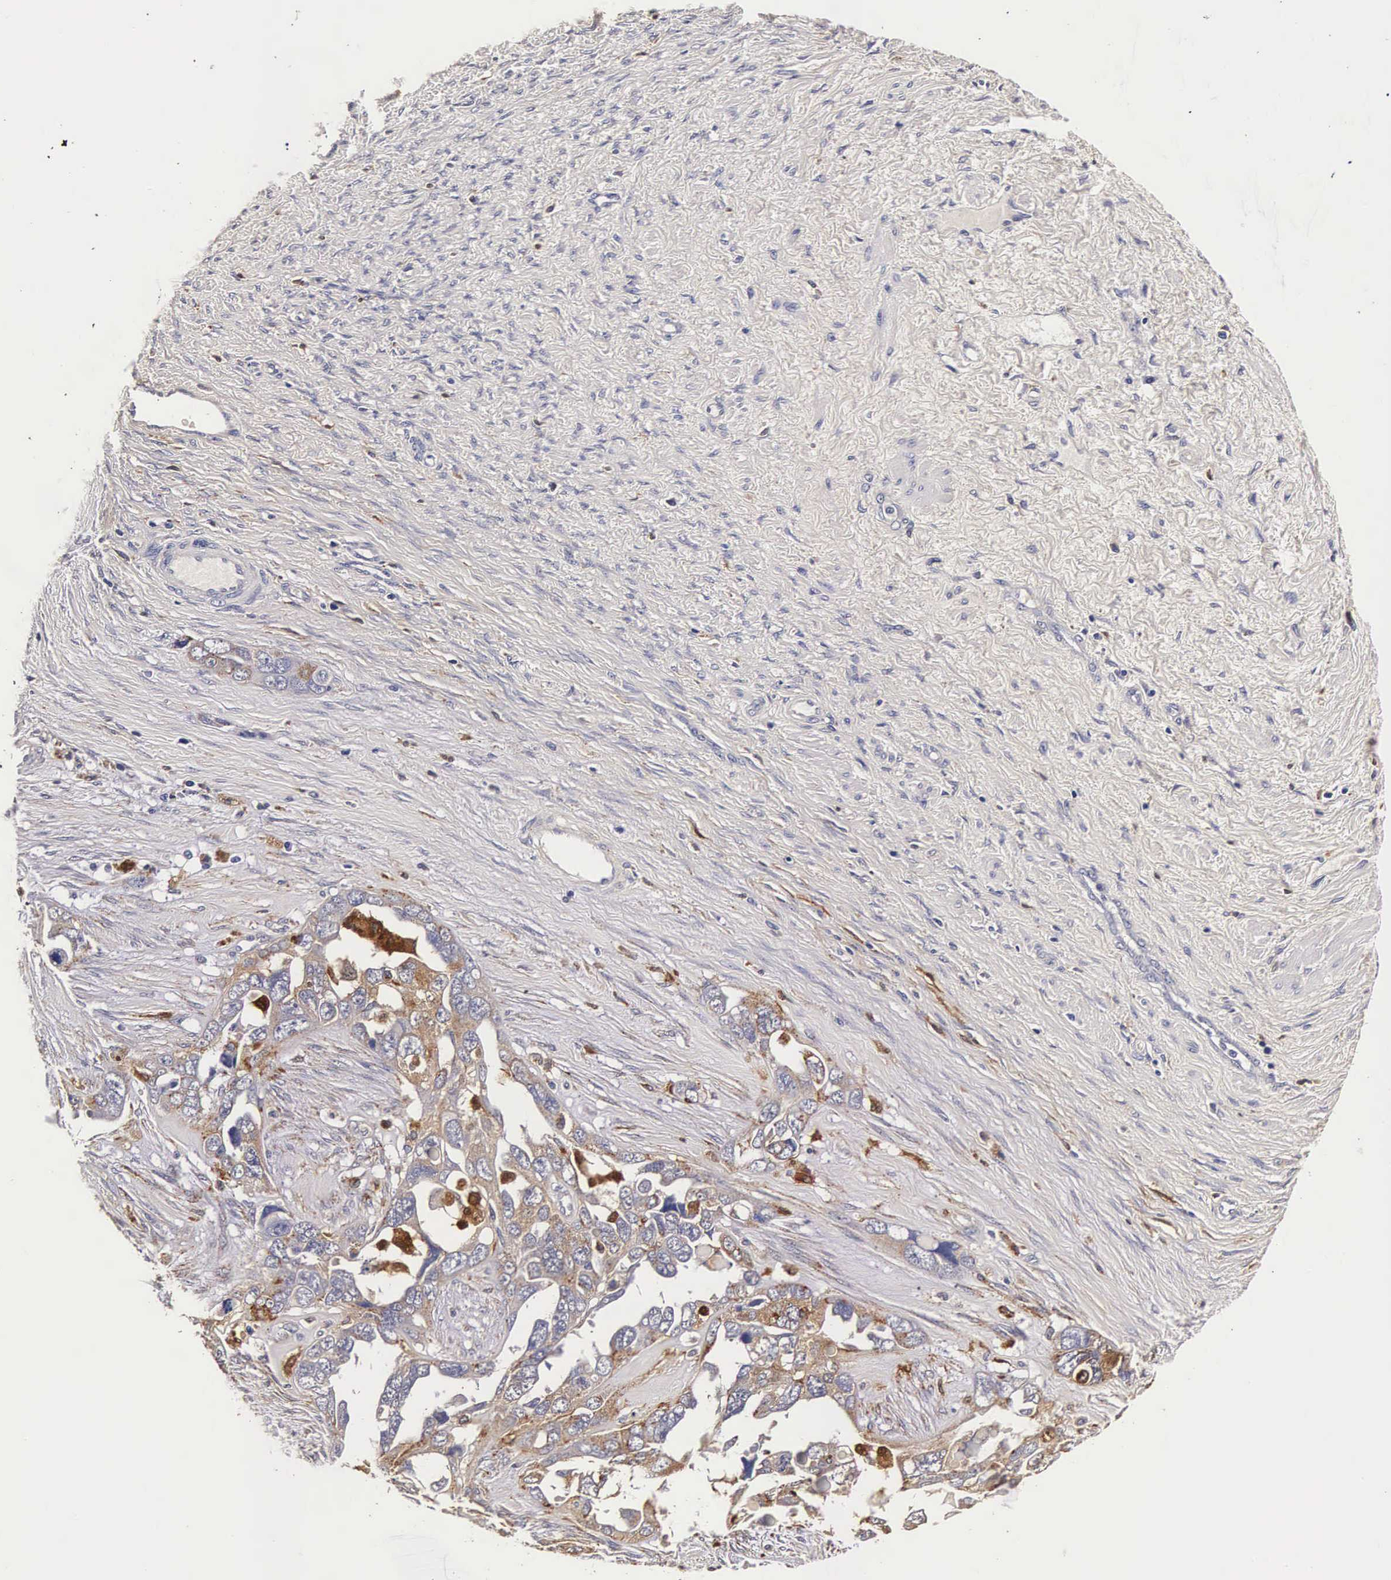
{"staining": {"intensity": "moderate", "quantity": ">75%", "location": "cytoplasmic/membranous"}, "tissue": "ovarian cancer", "cell_type": "Tumor cells", "image_type": "cancer", "snomed": [{"axis": "morphology", "description": "Cystadenocarcinoma, serous, NOS"}, {"axis": "topography", "description": "Ovary"}], "caption": "Ovarian serous cystadenocarcinoma stained with DAB immunohistochemistry demonstrates medium levels of moderate cytoplasmic/membranous staining in about >75% of tumor cells. Nuclei are stained in blue.", "gene": "CTSB", "patient": {"sex": "female", "age": 63}}